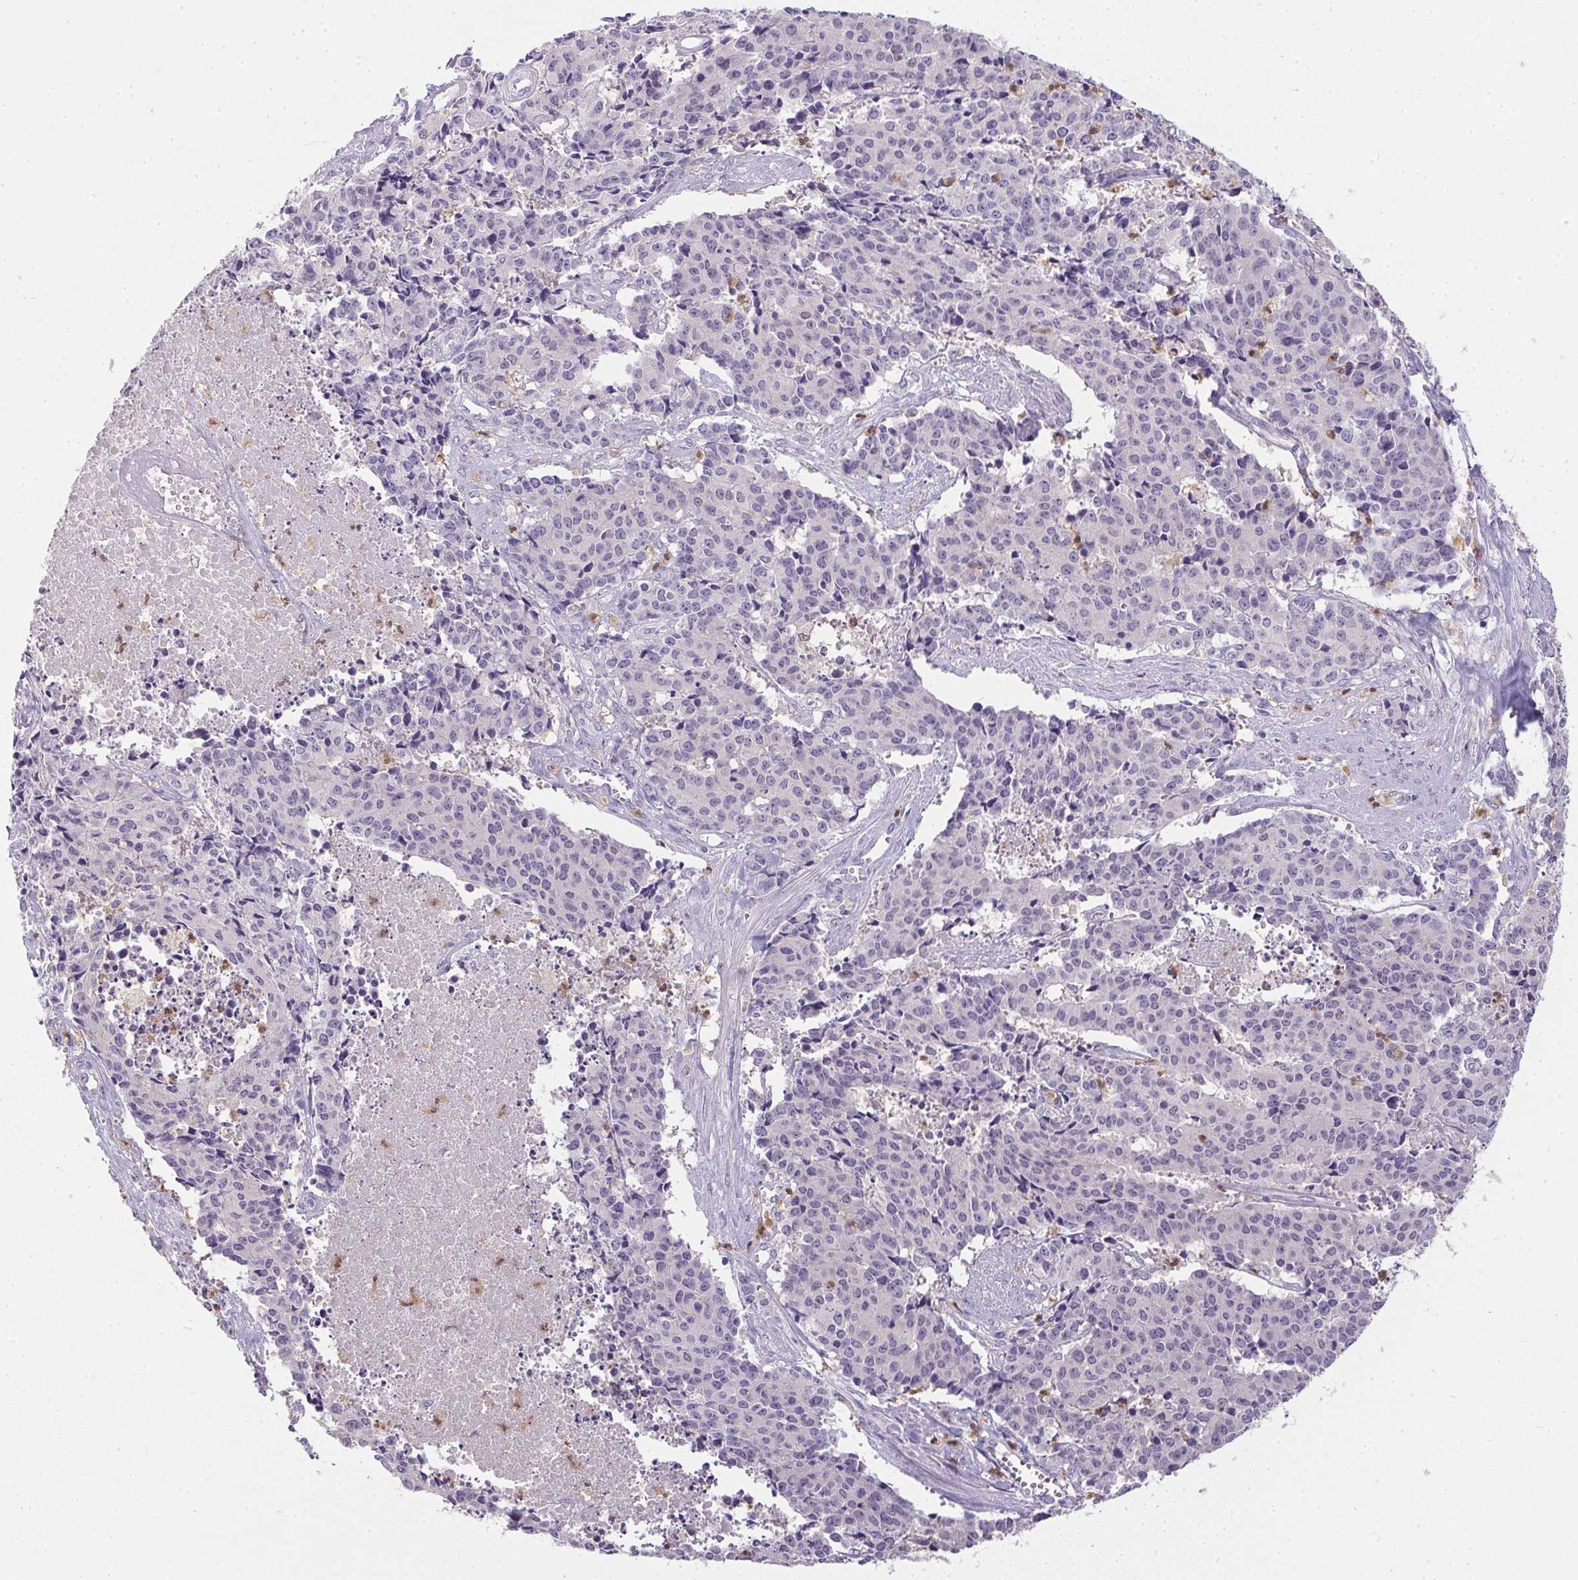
{"staining": {"intensity": "negative", "quantity": "none", "location": "none"}, "tissue": "cervical cancer", "cell_type": "Tumor cells", "image_type": "cancer", "snomed": [{"axis": "morphology", "description": "Squamous cell carcinoma, NOS"}, {"axis": "topography", "description": "Cervix"}], "caption": "The micrograph demonstrates no significant expression in tumor cells of cervical cancer.", "gene": "DNAJC5G", "patient": {"sex": "female", "age": 28}}